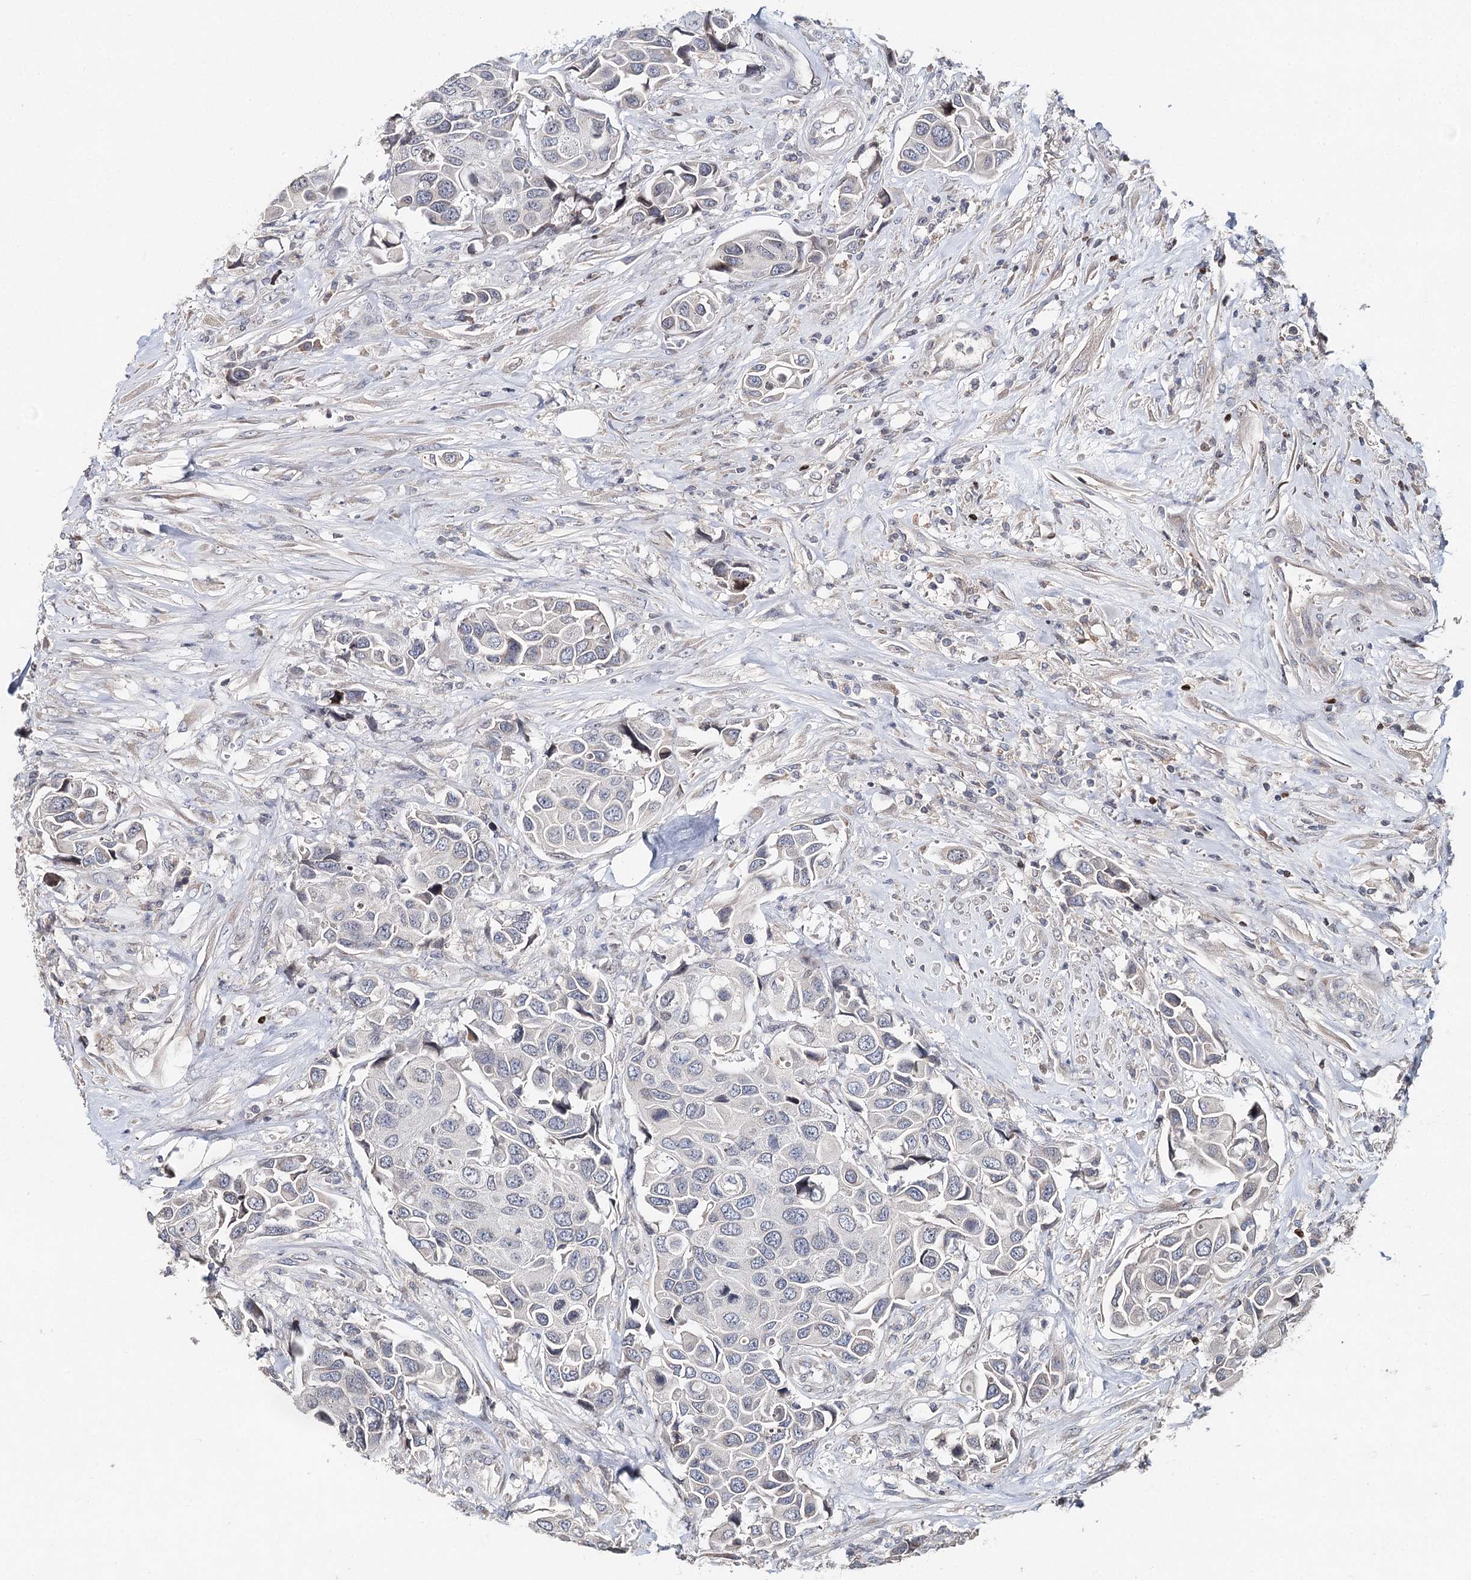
{"staining": {"intensity": "negative", "quantity": "none", "location": "none"}, "tissue": "urothelial cancer", "cell_type": "Tumor cells", "image_type": "cancer", "snomed": [{"axis": "morphology", "description": "Urothelial carcinoma, High grade"}, {"axis": "topography", "description": "Urinary bladder"}], "caption": "This is a image of IHC staining of urothelial carcinoma (high-grade), which shows no expression in tumor cells.", "gene": "FRMD4A", "patient": {"sex": "male", "age": 74}}